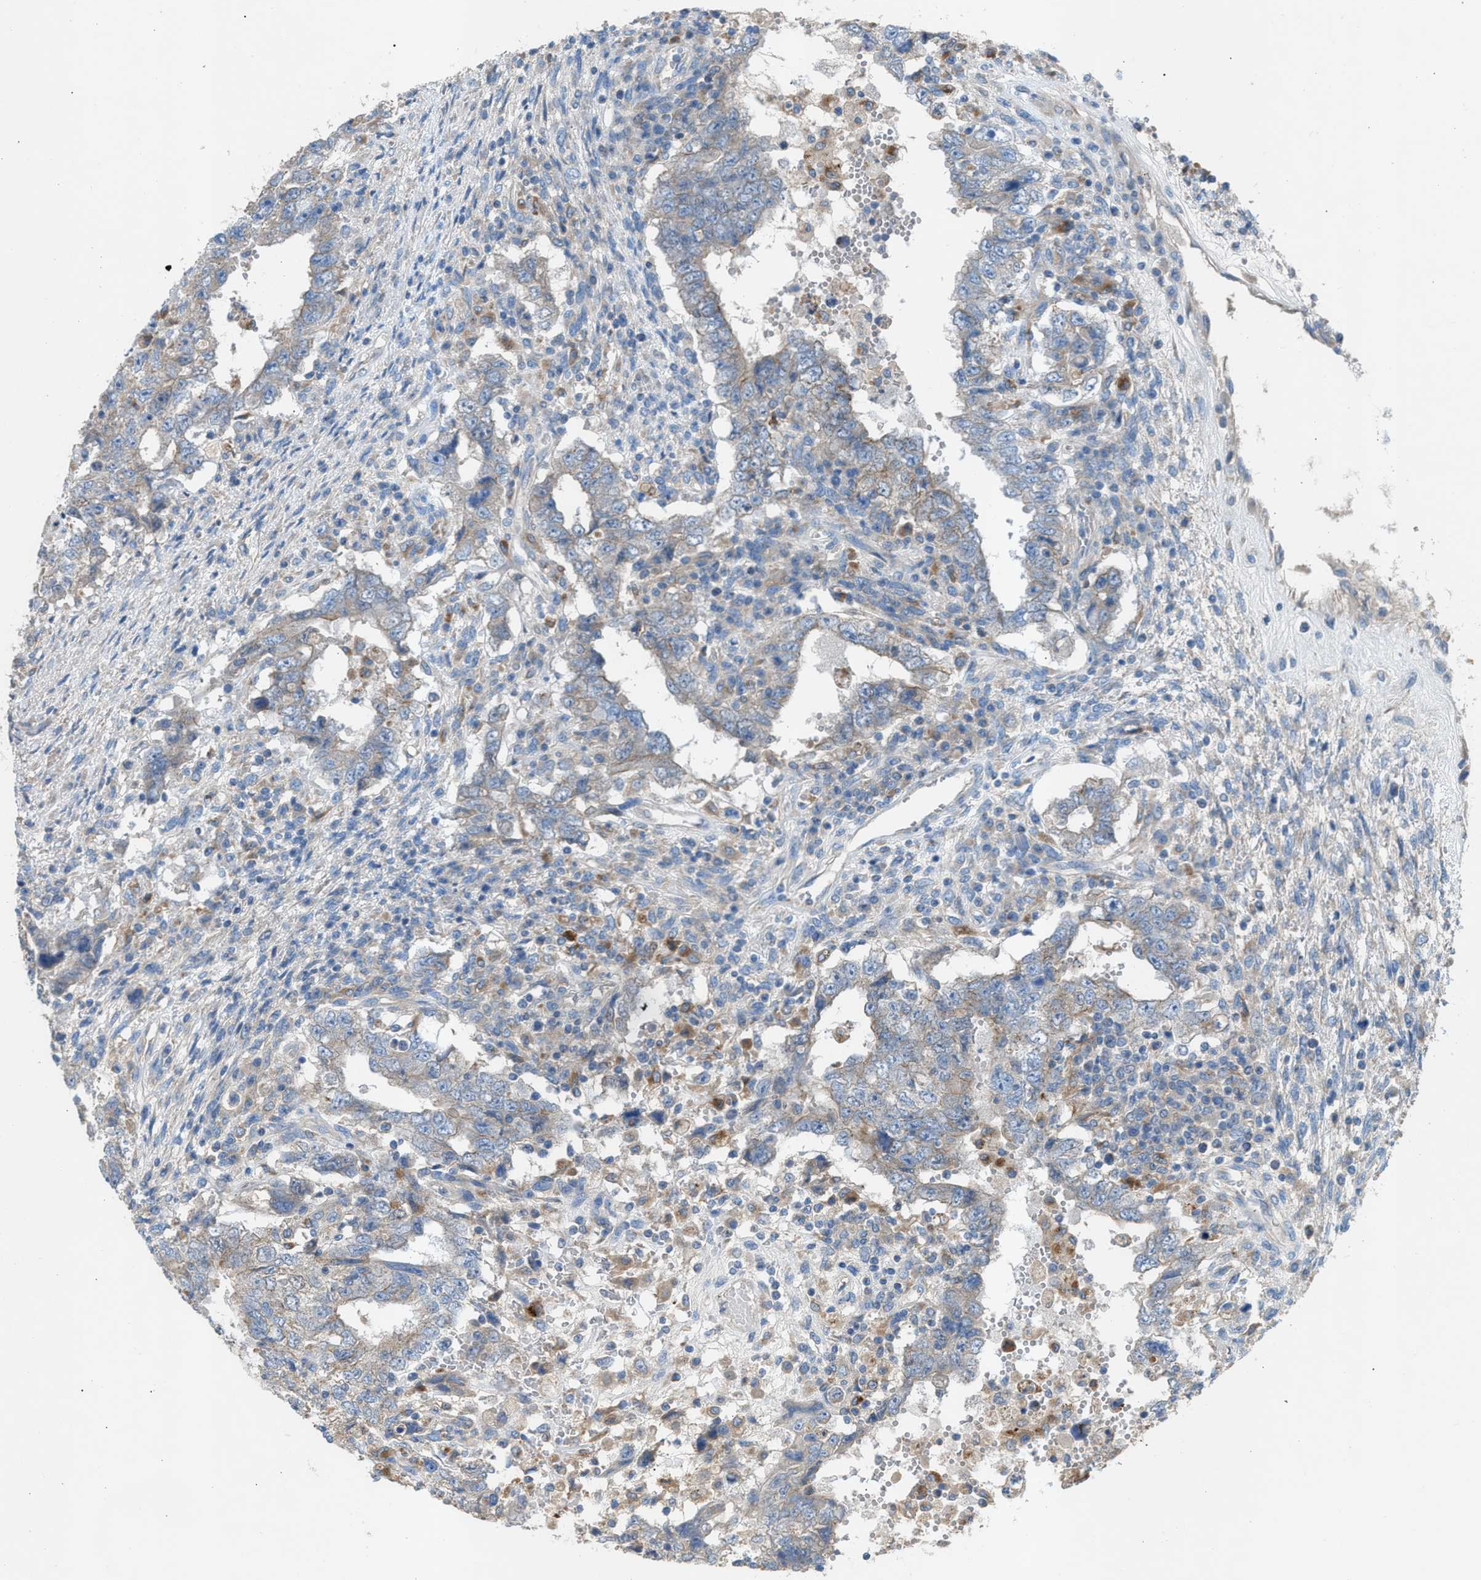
{"staining": {"intensity": "negative", "quantity": "none", "location": "none"}, "tissue": "testis cancer", "cell_type": "Tumor cells", "image_type": "cancer", "snomed": [{"axis": "morphology", "description": "Carcinoma, Embryonal, NOS"}, {"axis": "topography", "description": "Testis"}], "caption": "A photomicrograph of embryonal carcinoma (testis) stained for a protein exhibits no brown staining in tumor cells.", "gene": "AOAH", "patient": {"sex": "male", "age": 26}}